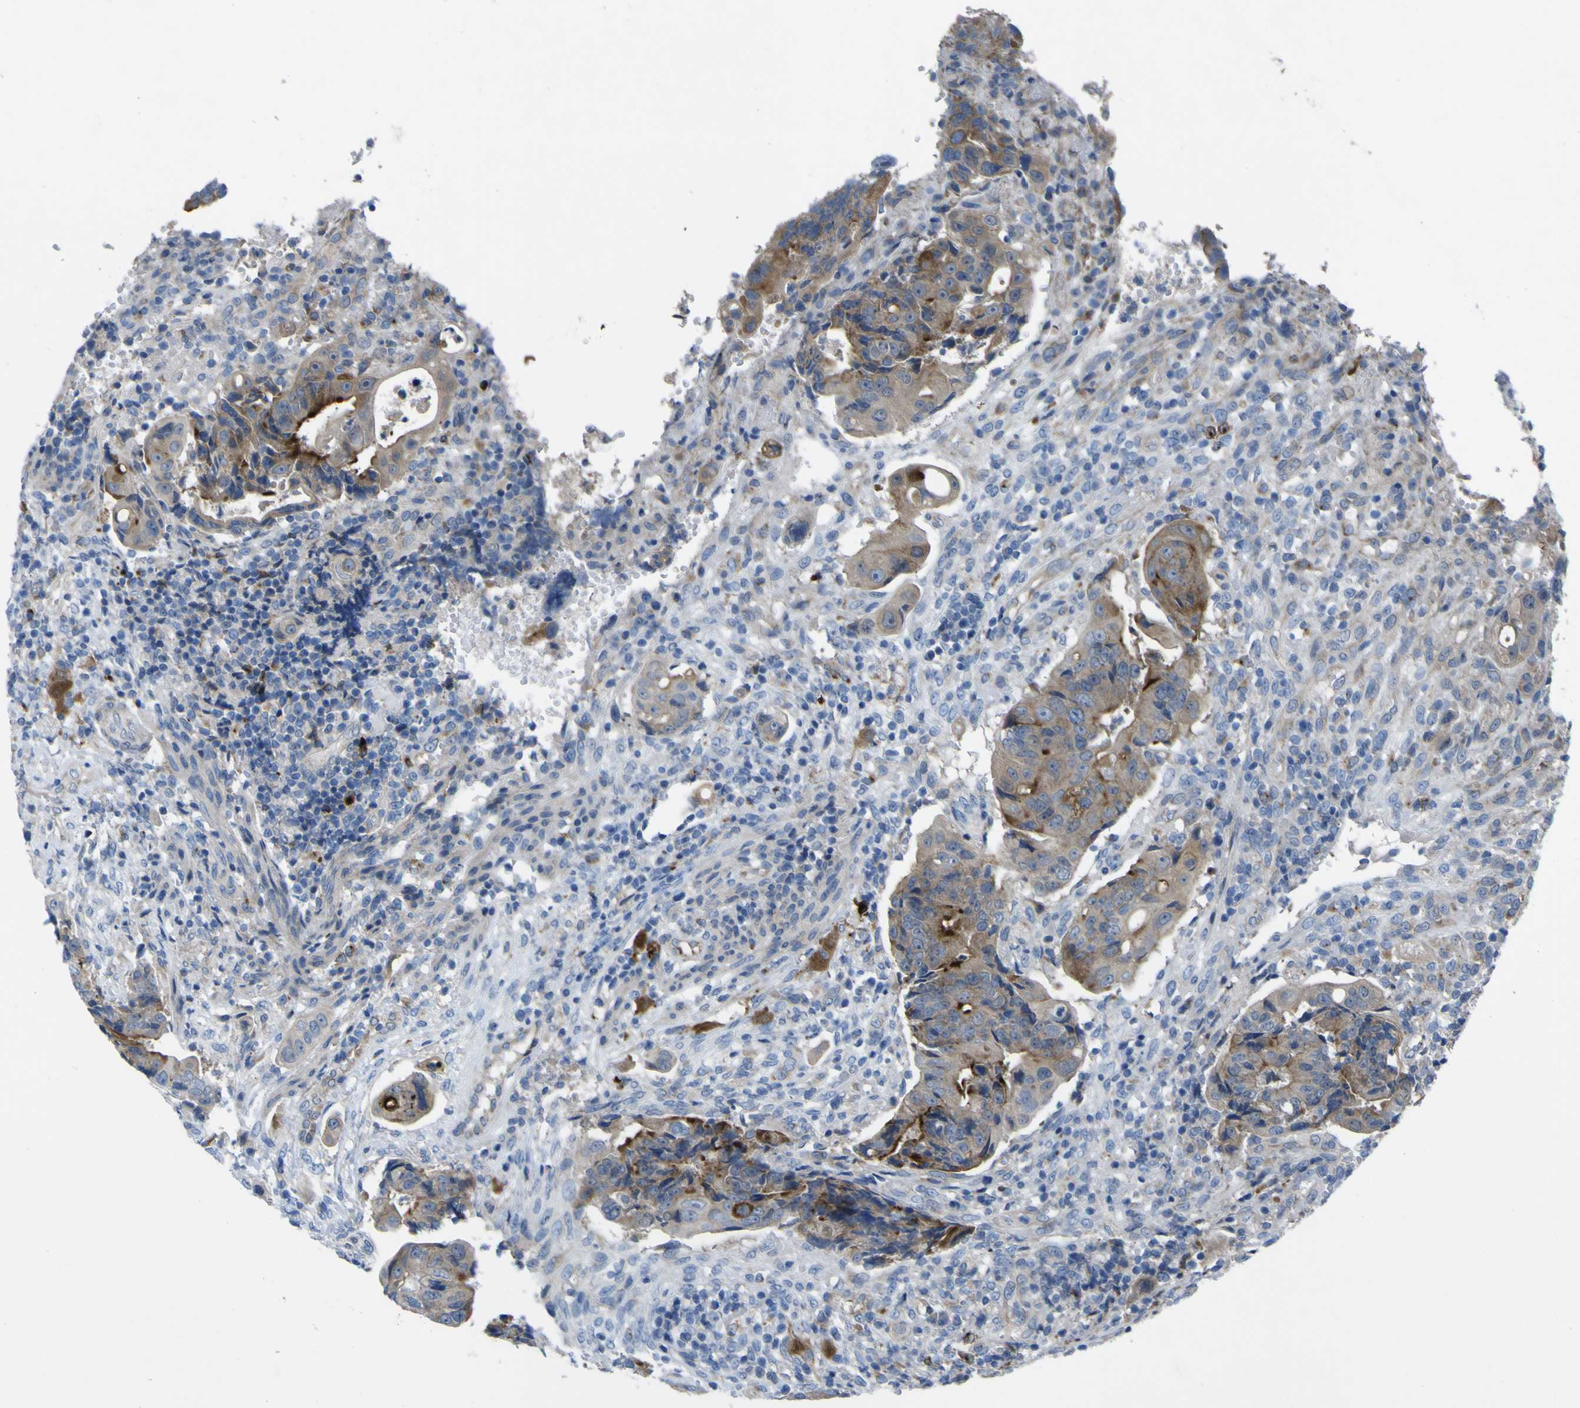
{"staining": {"intensity": "moderate", "quantity": ">75%", "location": "cytoplasmic/membranous"}, "tissue": "colorectal cancer", "cell_type": "Tumor cells", "image_type": "cancer", "snomed": [{"axis": "morphology", "description": "Adenocarcinoma, NOS"}, {"axis": "topography", "description": "Colon"}], "caption": "A brown stain labels moderate cytoplasmic/membranous expression of a protein in human colorectal adenocarcinoma tumor cells.", "gene": "CST3", "patient": {"sex": "female", "age": 57}}